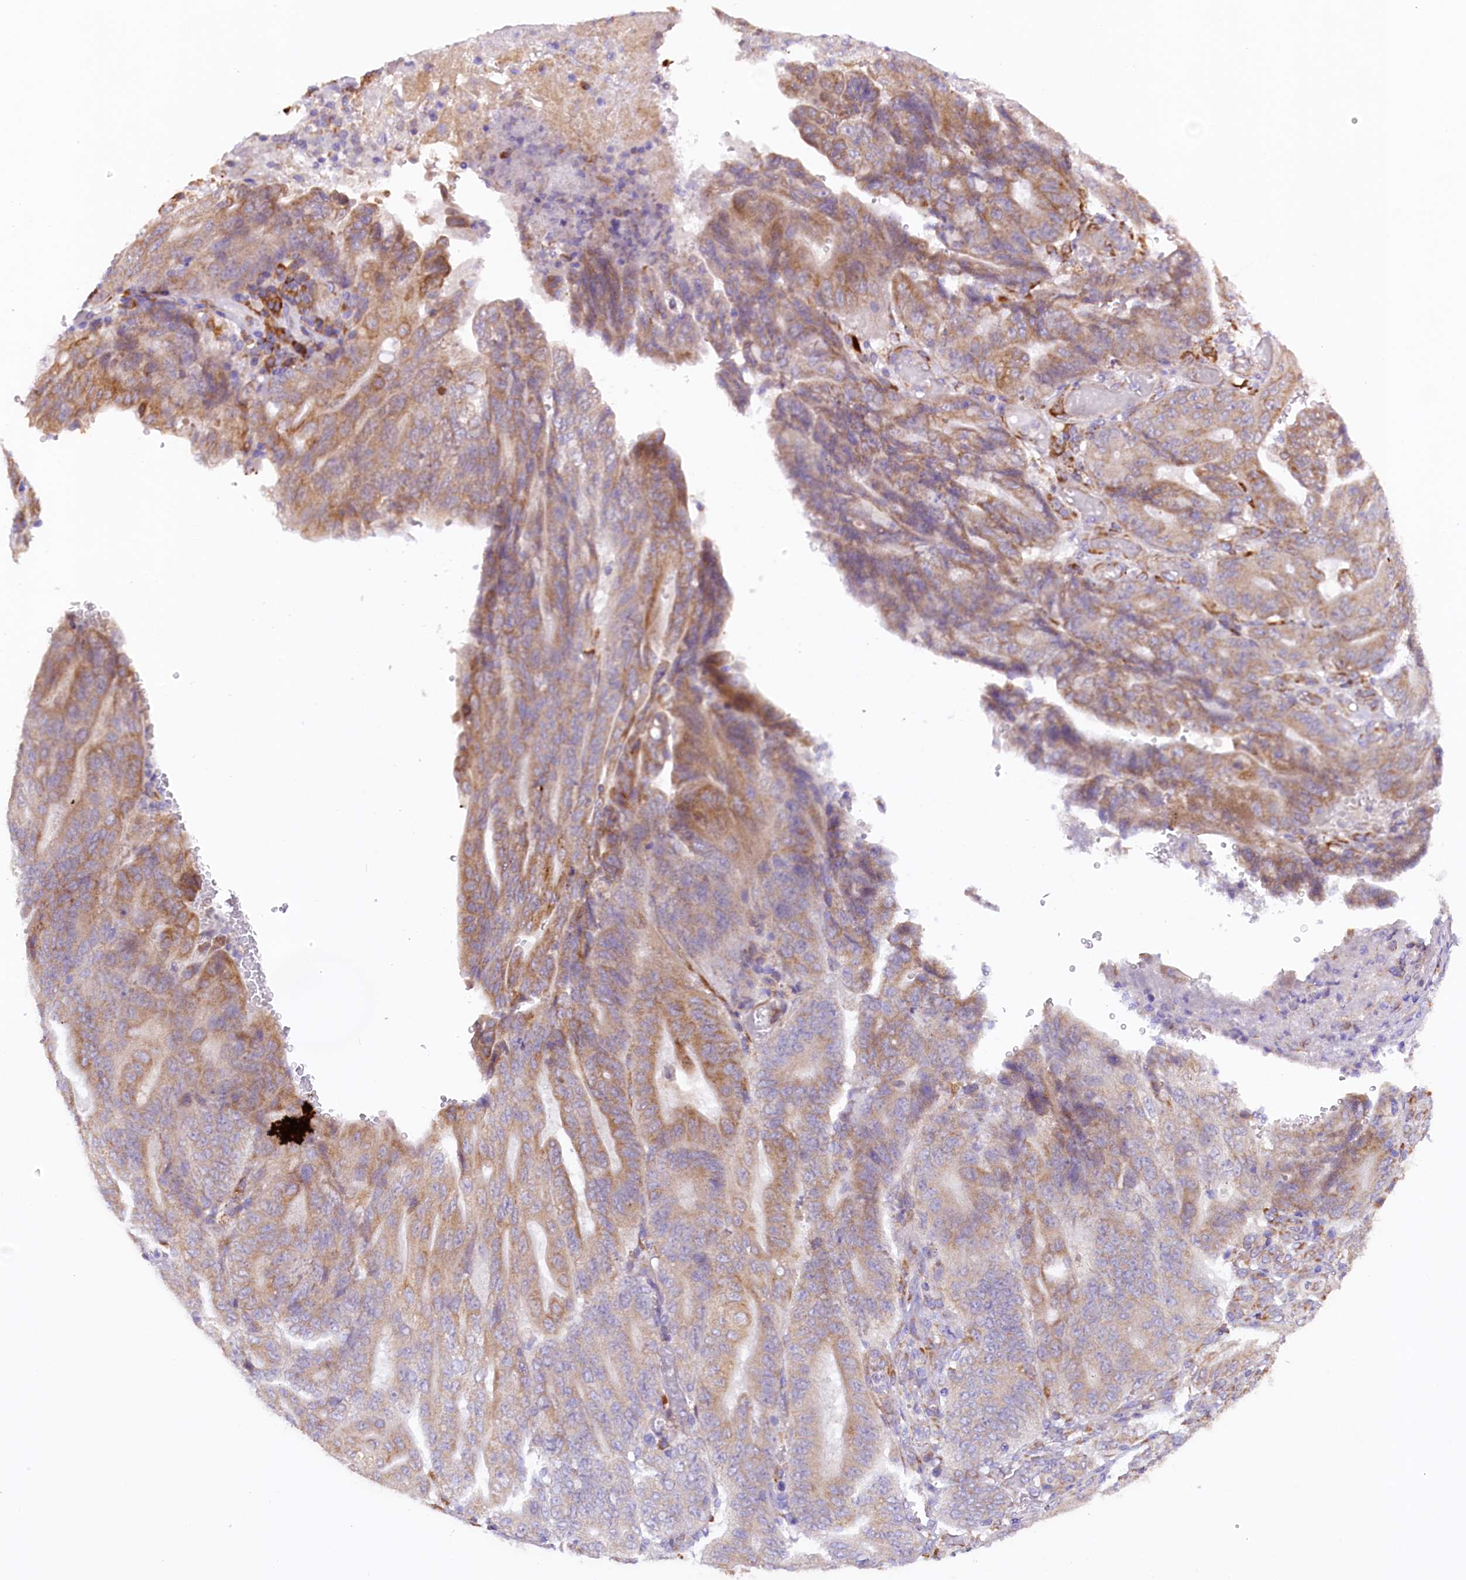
{"staining": {"intensity": "moderate", "quantity": ">75%", "location": "cytoplasmic/membranous"}, "tissue": "stomach cancer", "cell_type": "Tumor cells", "image_type": "cancer", "snomed": [{"axis": "morphology", "description": "Adenocarcinoma, NOS"}, {"axis": "topography", "description": "Stomach"}], "caption": "Human stomach cancer stained with a protein marker demonstrates moderate staining in tumor cells.", "gene": "SSC5D", "patient": {"sex": "female", "age": 73}}